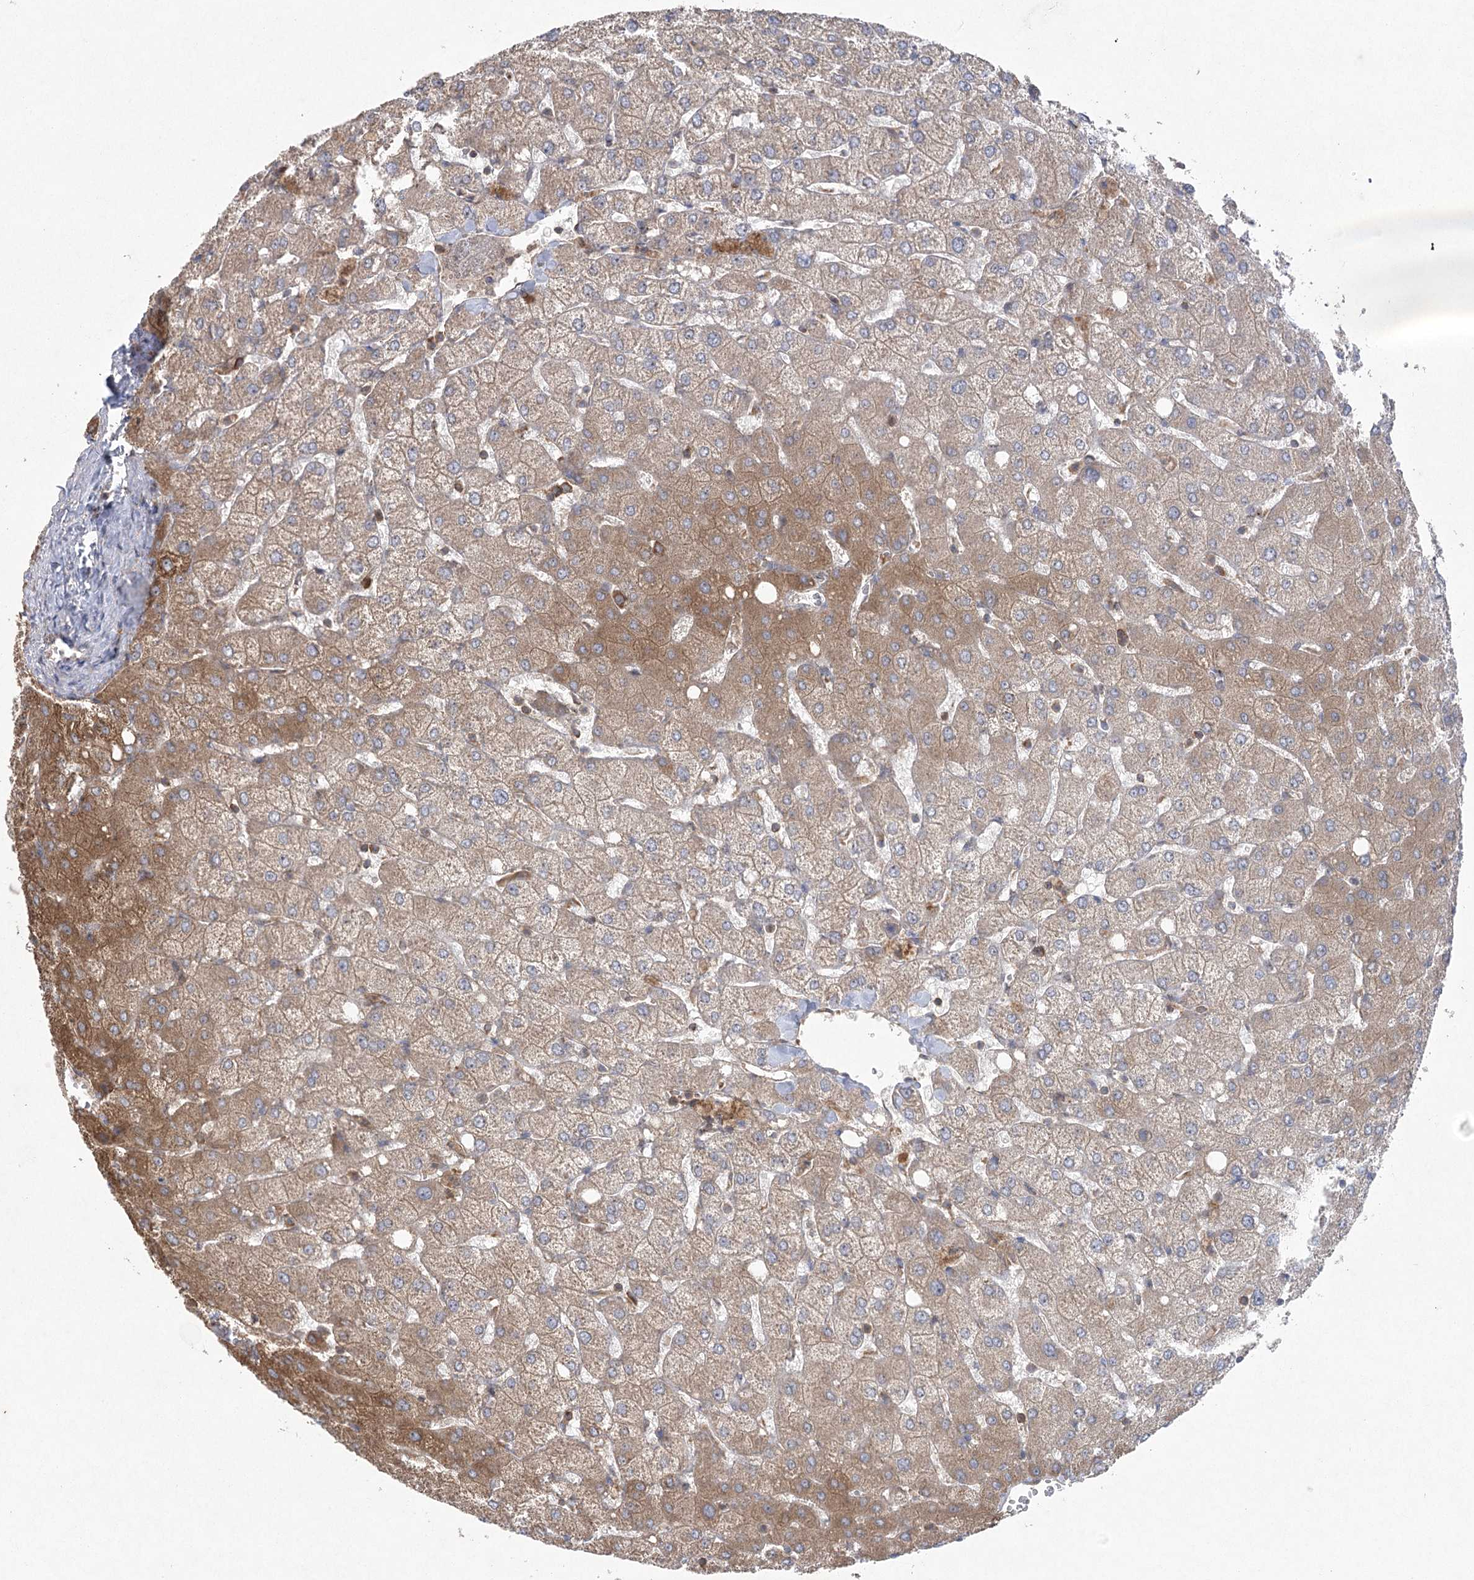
{"staining": {"intensity": "moderate", "quantity": ">75%", "location": "cytoplasmic/membranous"}, "tissue": "liver", "cell_type": "Cholangiocytes", "image_type": "normal", "snomed": [{"axis": "morphology", "description": "Normal tissue, NOS"}, {"axis": "topography", "description": "Liver"}], "caption": "Immunohistochemistry staining of normal liver, which shows medium levels of moderate cytoplasmic/membranous expression in approximately >75% of cholangiocytes indicating moderate cytoplasmic/membranous protein positivity. The staining was performed using DAB (3,3'-diaminobenzidine) (brown) for protein detection and nuclei were counterstained in hematoxylin (blue).", "gene": "EIF3A", "patient": {"sex": "female", "age": 54}}